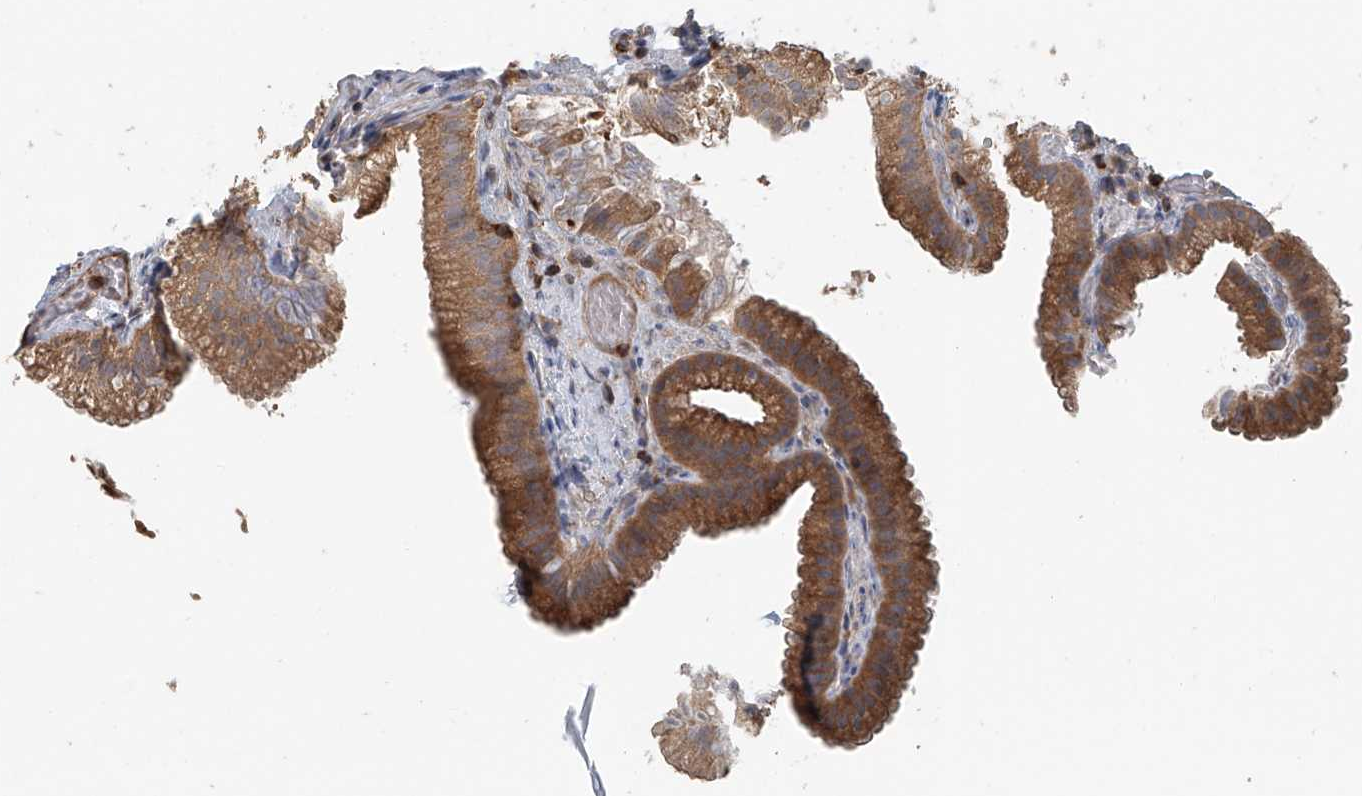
{"staining": {"intensity": "moderate", "quantity": ">75%", "location": "cytoplasmic/membranous"}, "tissue": "gallbladder", "cell_type": "Glandular cells", "image_type": "normal", "snomed": [{"axis": "morphology", "description": "Normal tissue, NOS"}, {"axis": "topography", "description": "Gallbladder"}], "caption": "IHC micrograph of unremarkable gallbladder stained for a protein (brown), which demonstrates medium levels of moderate cytoplasmic/membranous staining in approximately >75% of glandular cells.", "gene": "FRYL", "patient": {"sex": "female", "age": 30}}